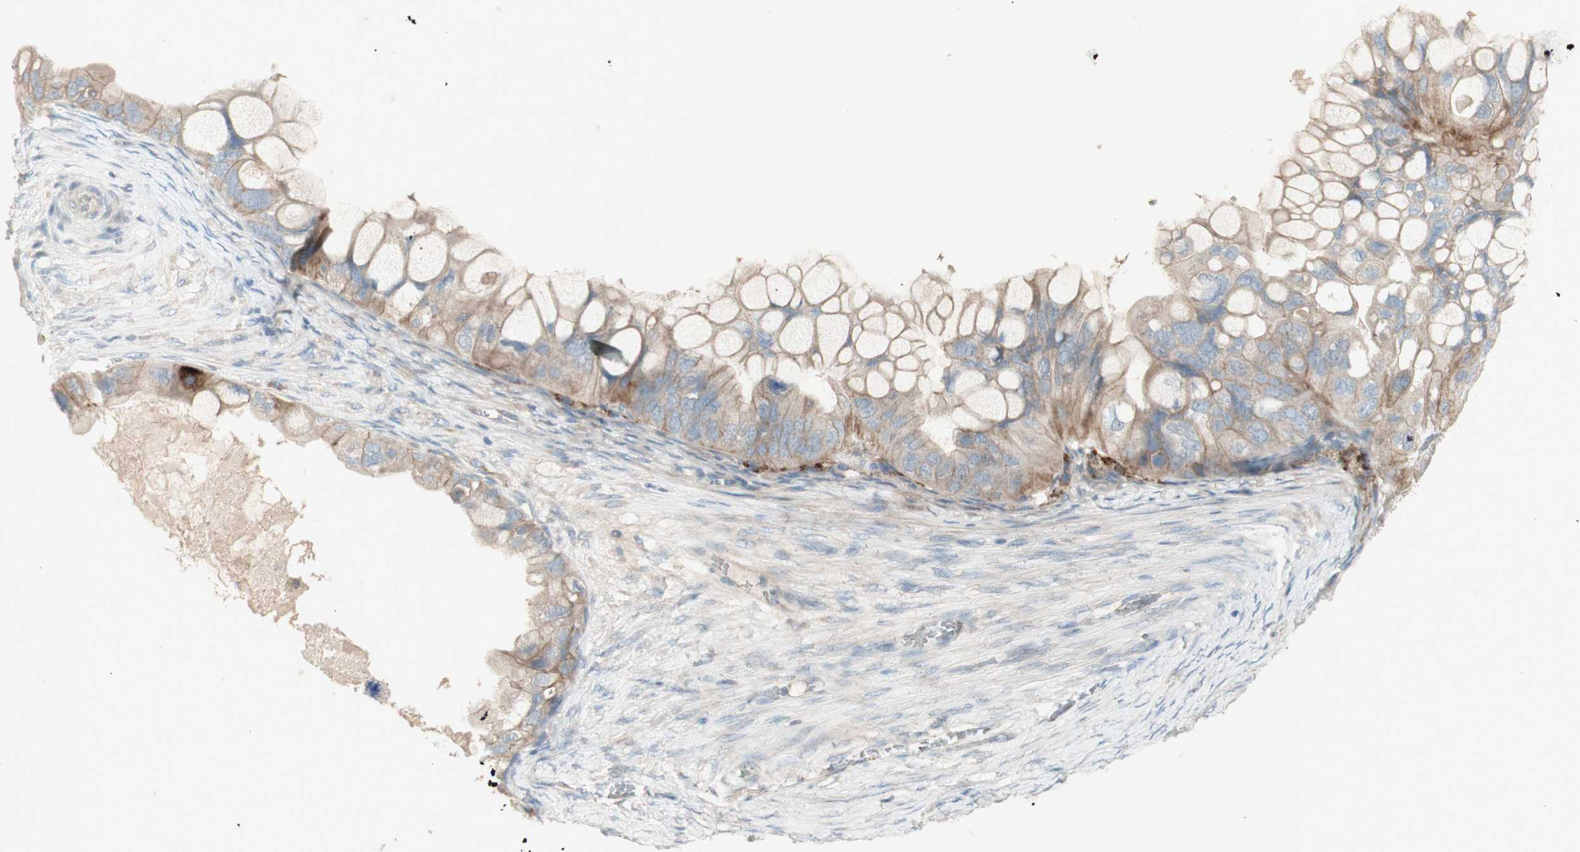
{"staining": {"intensity": "weak", "quantity": ">75%", "location": "cytoplasmic/membranous"}, "tissue": "ovarian cancer", "cell_type": "Tumor cells", "image_type": "cancer", "snomed": [{"axis": "morphology", "description": "Cystadenocarcinoma, mucinous, NOS"}, {"axis": "topography", "description": "Ovary"}], "caption": "A micrograph of human ovarian cancer (mucinous cystadenocarcinoma) stained for a protein exhibits weak cytoplasmic/membranous brown staining in tumor cells. (Brightfield microscopy of DAB IHC at high magnification).", "gene": "PTGER4", "patient": {"sex": "female", "age": 80}}